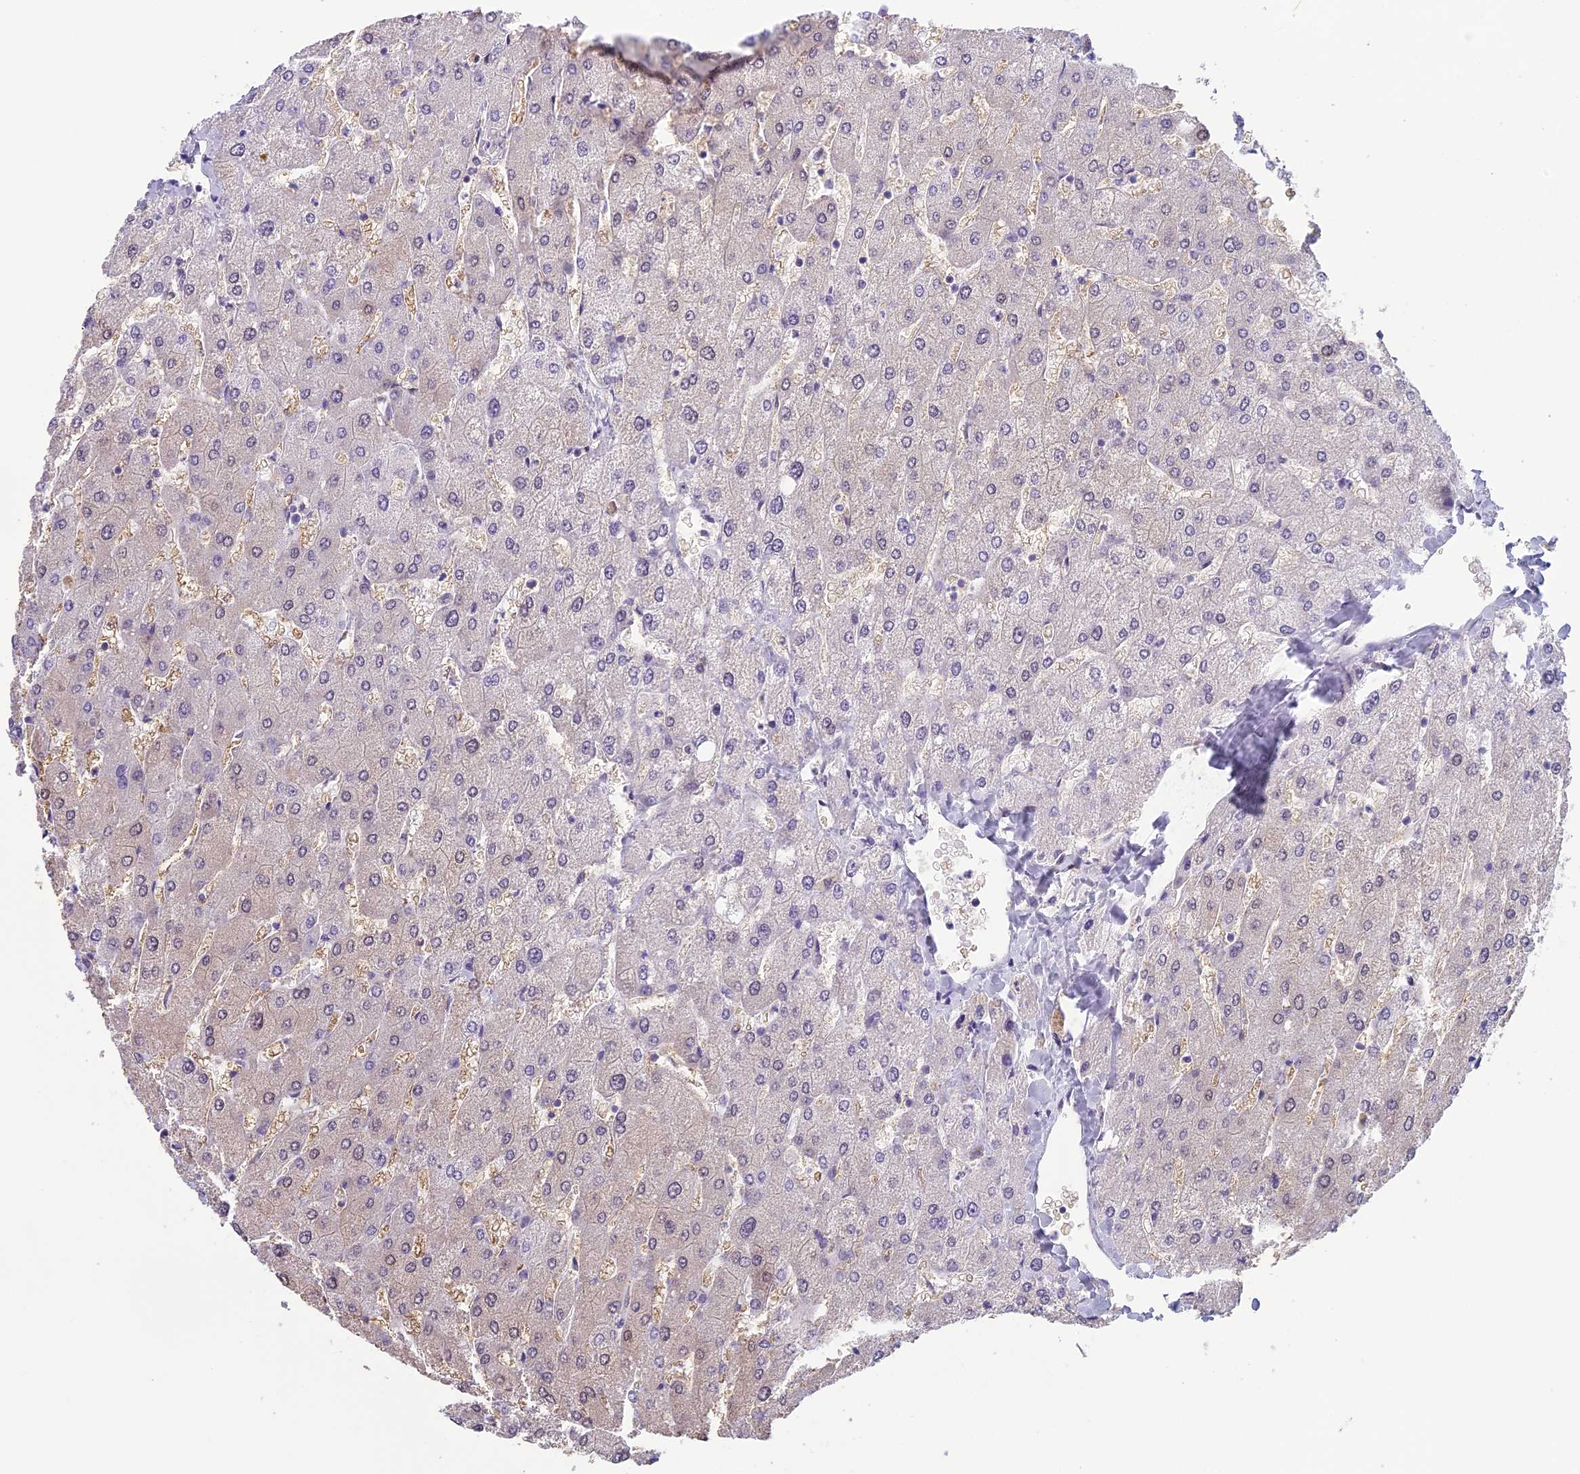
{"staining": {"intensity": "negative", "quantity": "none", "location": "none"}, "tissue": "liver", "cell_type": "Cholangiocytes", "image_type": "normal", "snomed": [{"axis": "morphology", "description": "Normal tissue, NOS"}, {"axis": "topography", "description": "Liver"}], "caption": "DAB immunohistochemical staining of normal liver demonstrates no significant positivity in cholangiocytes.", "gene": "ARHGEF37", "patient": {"sex": "male", "age": 55}}